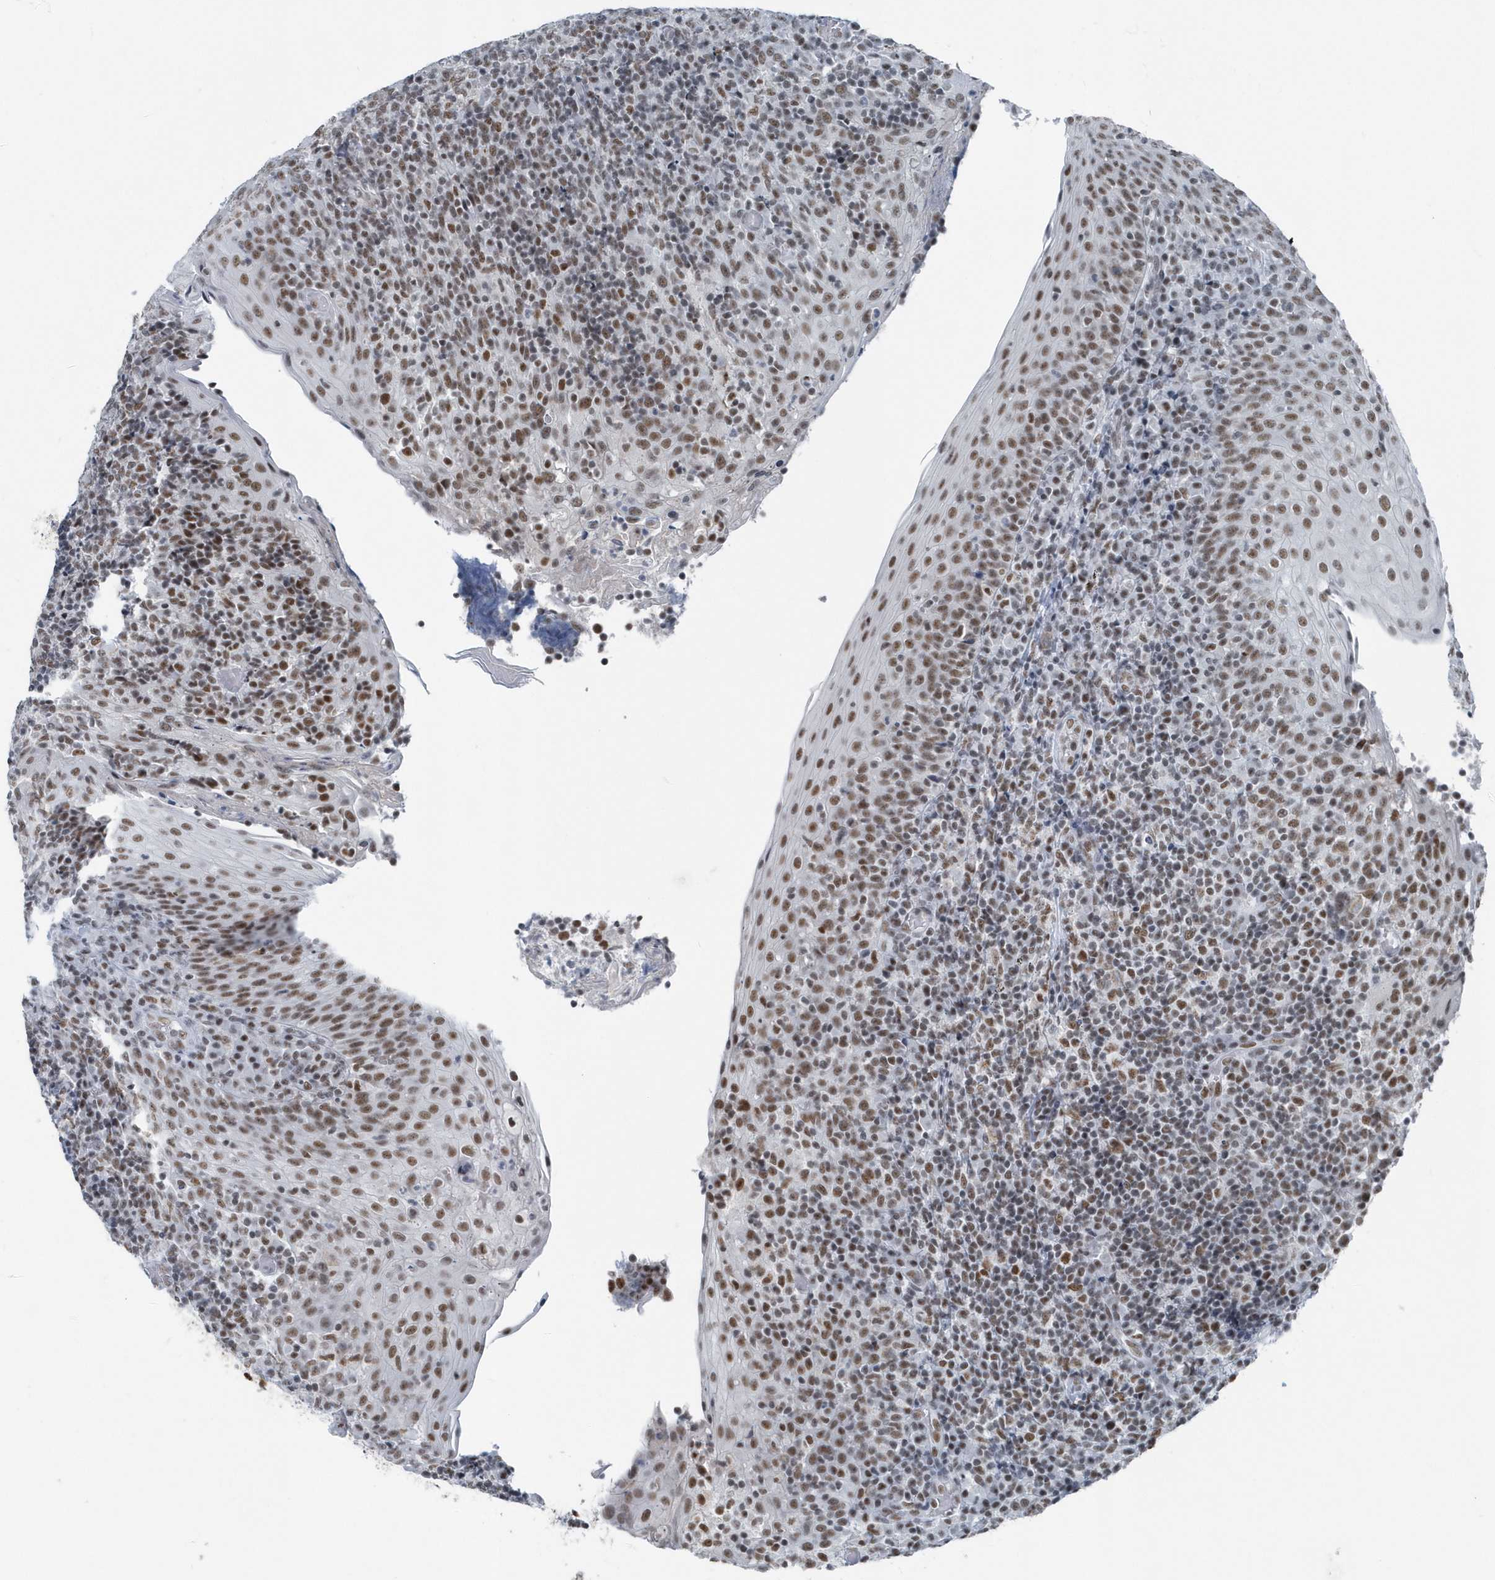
{"staining": {"intensity": "strong", "quantity": ">75%", "location": "nuclear"}, "tissue": "tonsil", "cell_type": "Germinal center cells", "image_type": "normal", "snomed": [{"axis": "morphology", "description": "Normal tissue, NOS"}, {"axis": "topography", "description": "Tonsil"}], "caption": "Unremarkable tonsil displays strong nuclear staining in about >75% of germinal center cells, visualized by immunohistochemistry. (DAB (3,3'-diaminobenzidine) IHC with brightfield microscopy, high magnification).", "gene": "FIP1L1", "patient": {"sex": "female", "age": 19}}